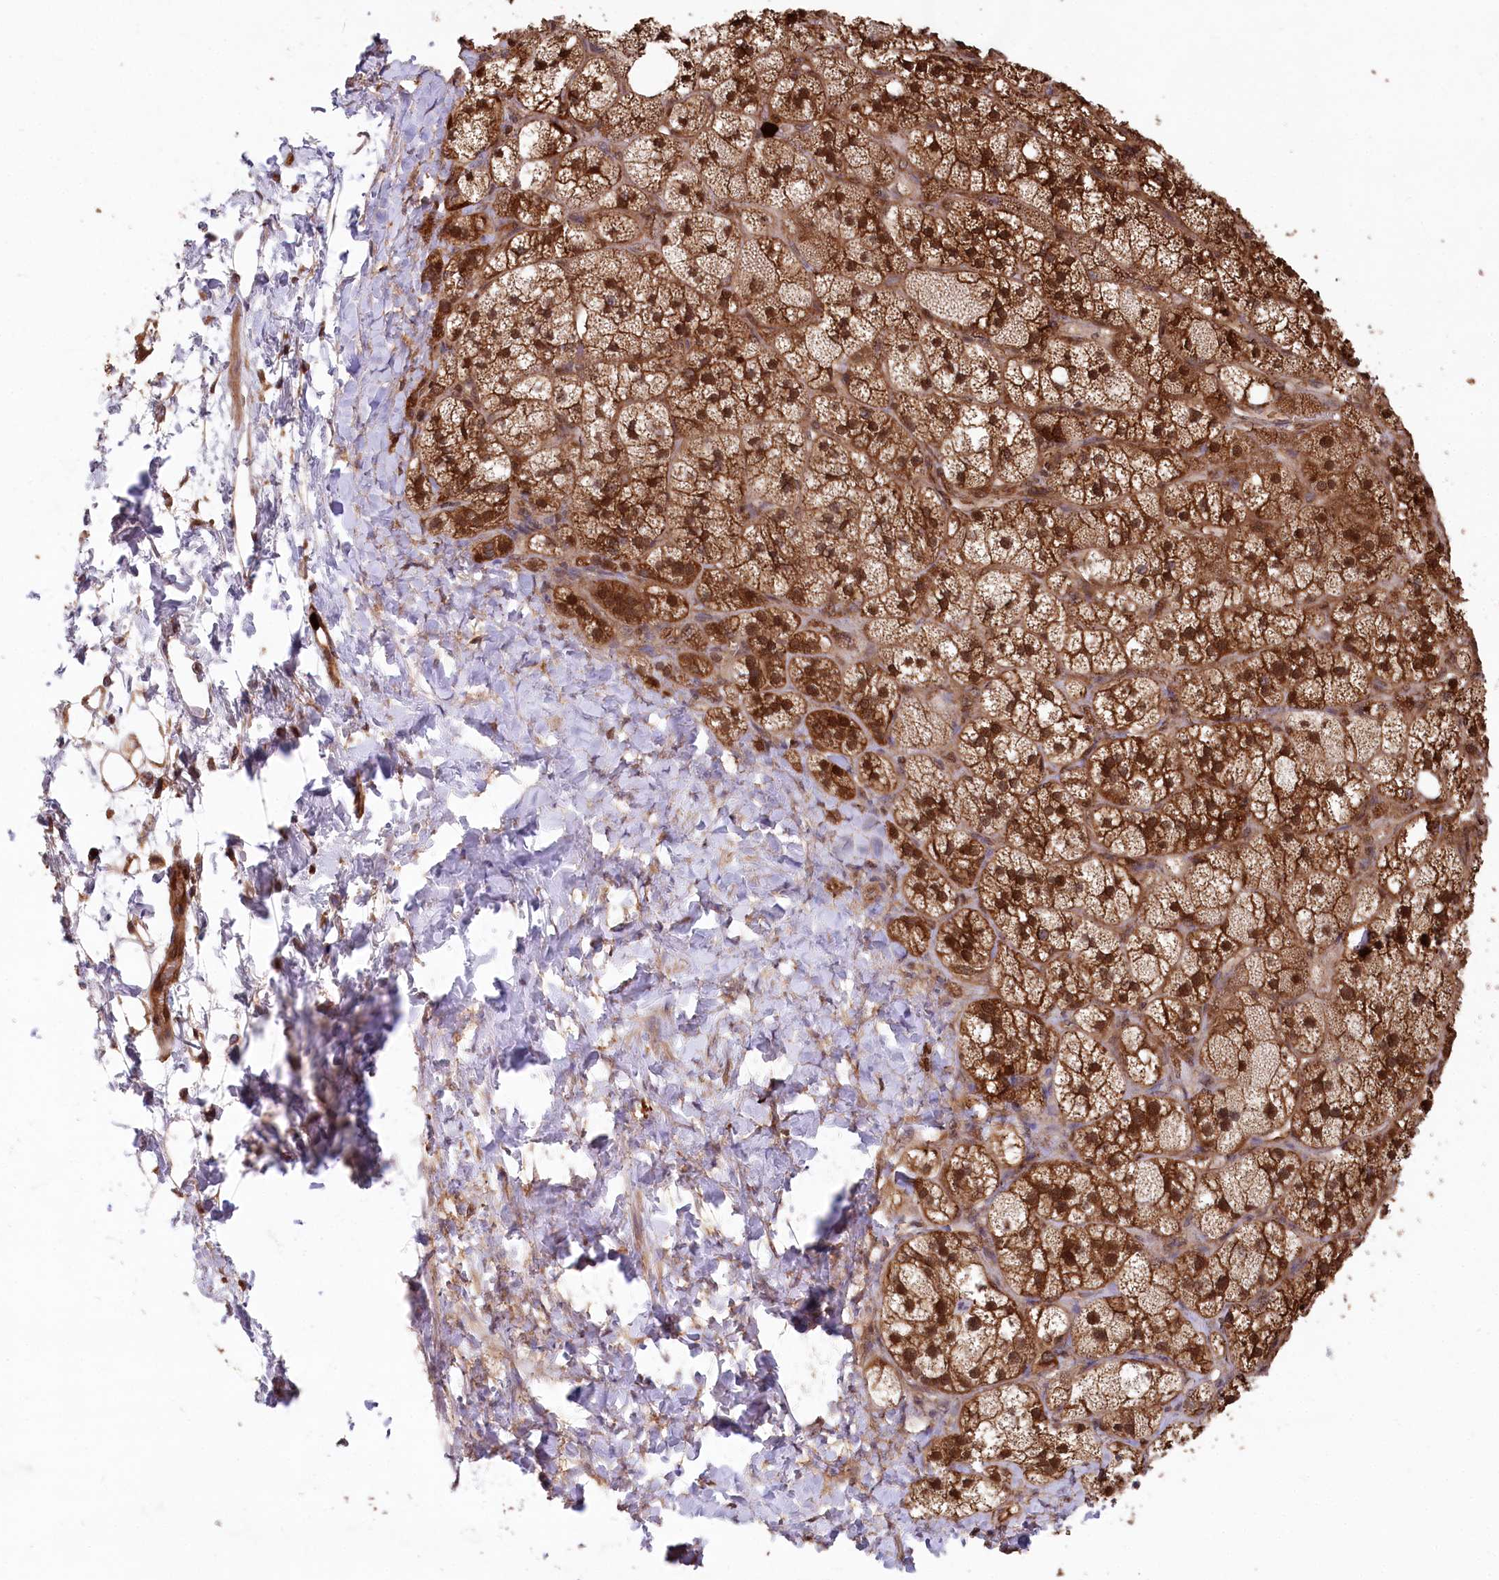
{"staining": {"intensity": "strong", "quantity": ">75%", "location": "cytoplasmic/membranous,nuclear"}, "tissue": "adrenal gland", "cell_type": "Glandular cells", "image_type": "normal", "snomed": [{"axis": "morphology", "description": "Normal tissue, NOS"}, {"axis": "topography", "description": "Adrenal gland"}], "caption": "Immunohistochemistry histopathology image of unremarkable adrenal gland: adrenal gland stained using immunohistochemistry displays high levels of strong protein expression localized specifically in the cytoplasmic/membranous,nuclear of glandular cells, appearing as a cytoplasmic/membranous,nuclear brown color.", "gene": "LSG1", "patient": {"sex": "male", "age": 61}}